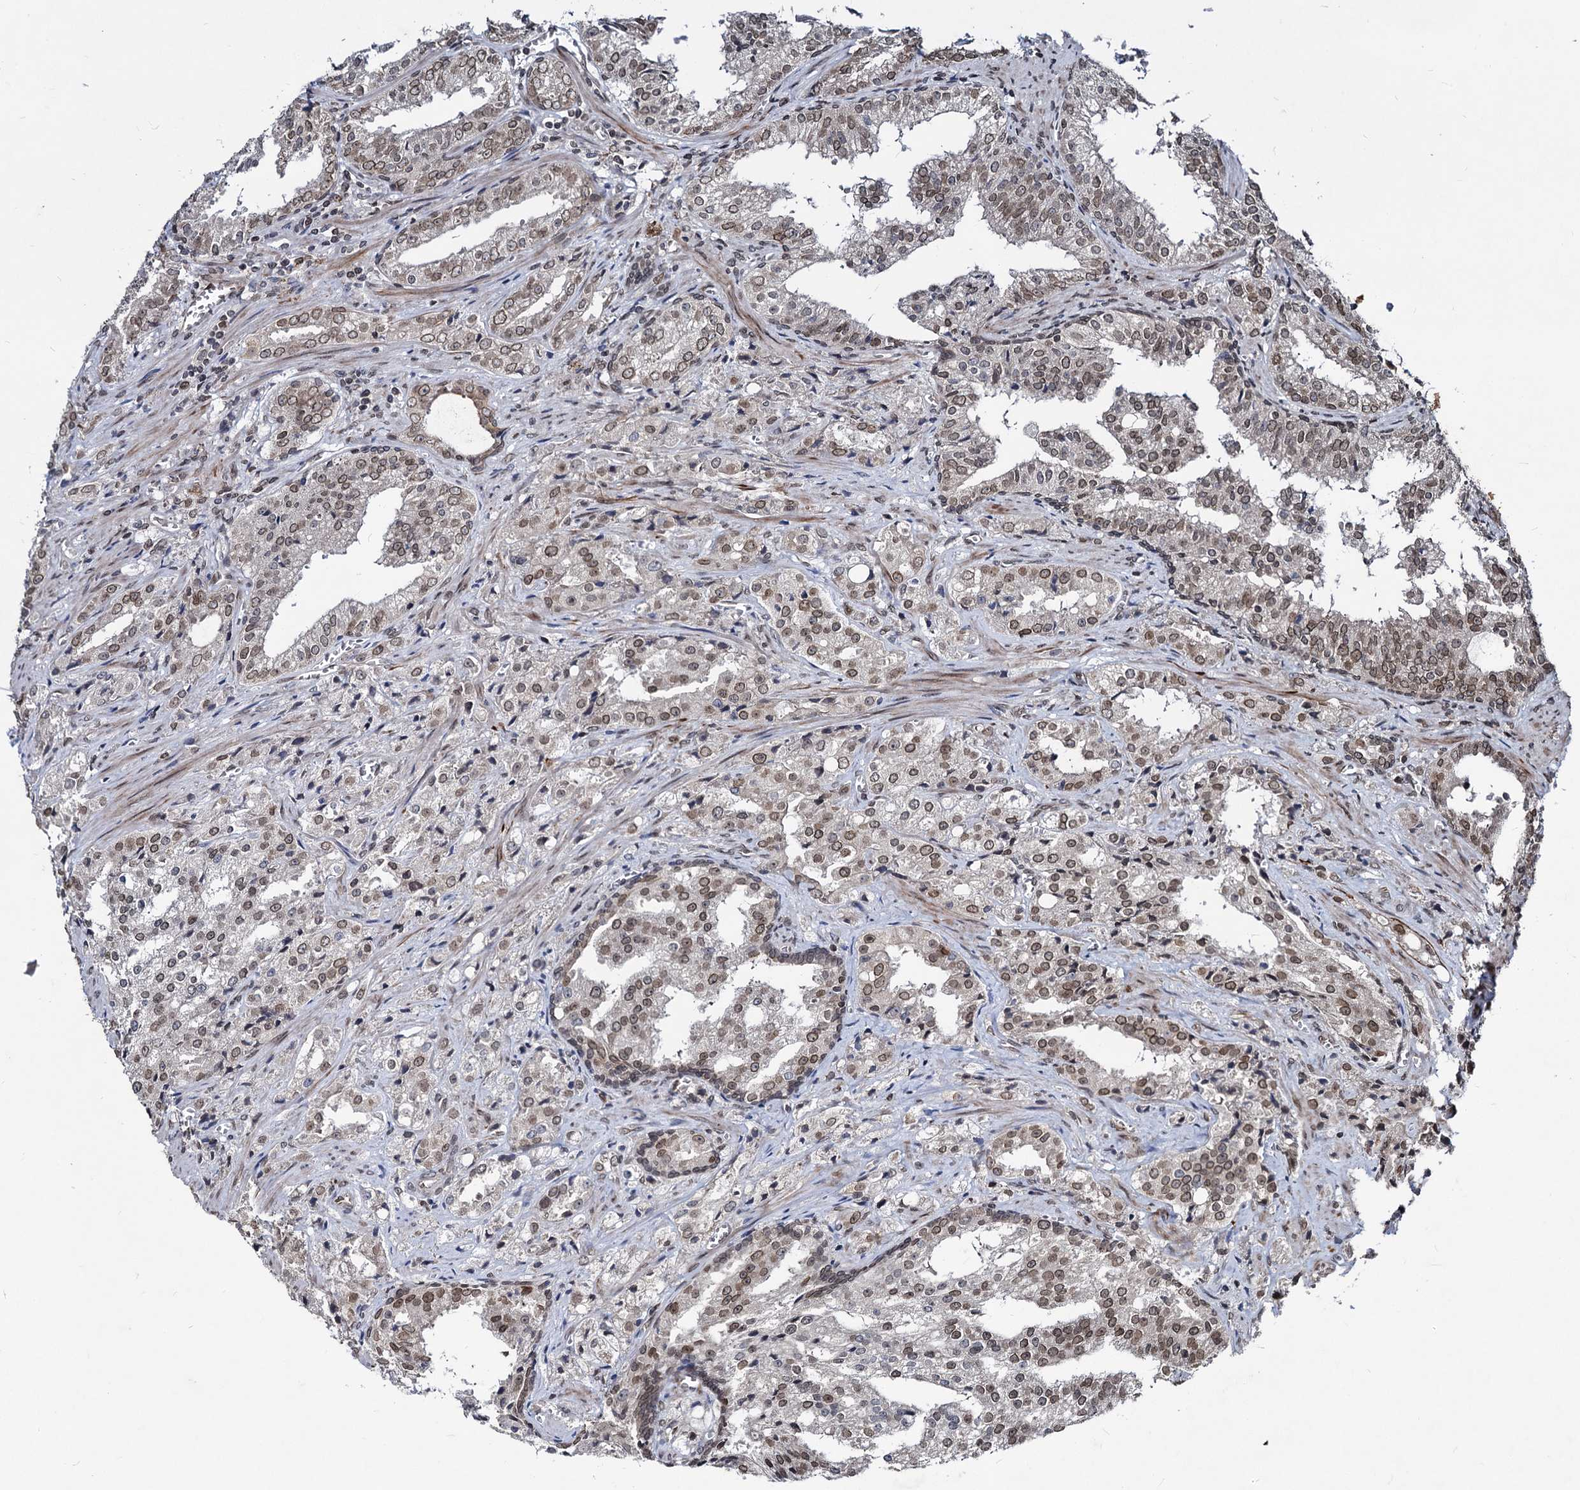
{"staining": {"intensity": "moderate", "quantity": "25%-75%", "location": "cytoplasmic/membranous,nuclear"}, "tissue": "prostate cancer", "cell_type": "Tumor cells", "image_type": "cancer", "snomed": [{"axis": "morphology", "description": "Adenocarcinoma, High grade"}, {"axis": "topography", "description": "Prostate"}], "caption": "An image showing moderate cytoplasmic/membranous and nuclear expression in about 25%-75% of tumor cells in prostate adenocarcinoma (high-grade), as visualized by brown immunohistochemical staining.", "gene": "RNF6", "patient": {"sex": "male", "age": 68}}